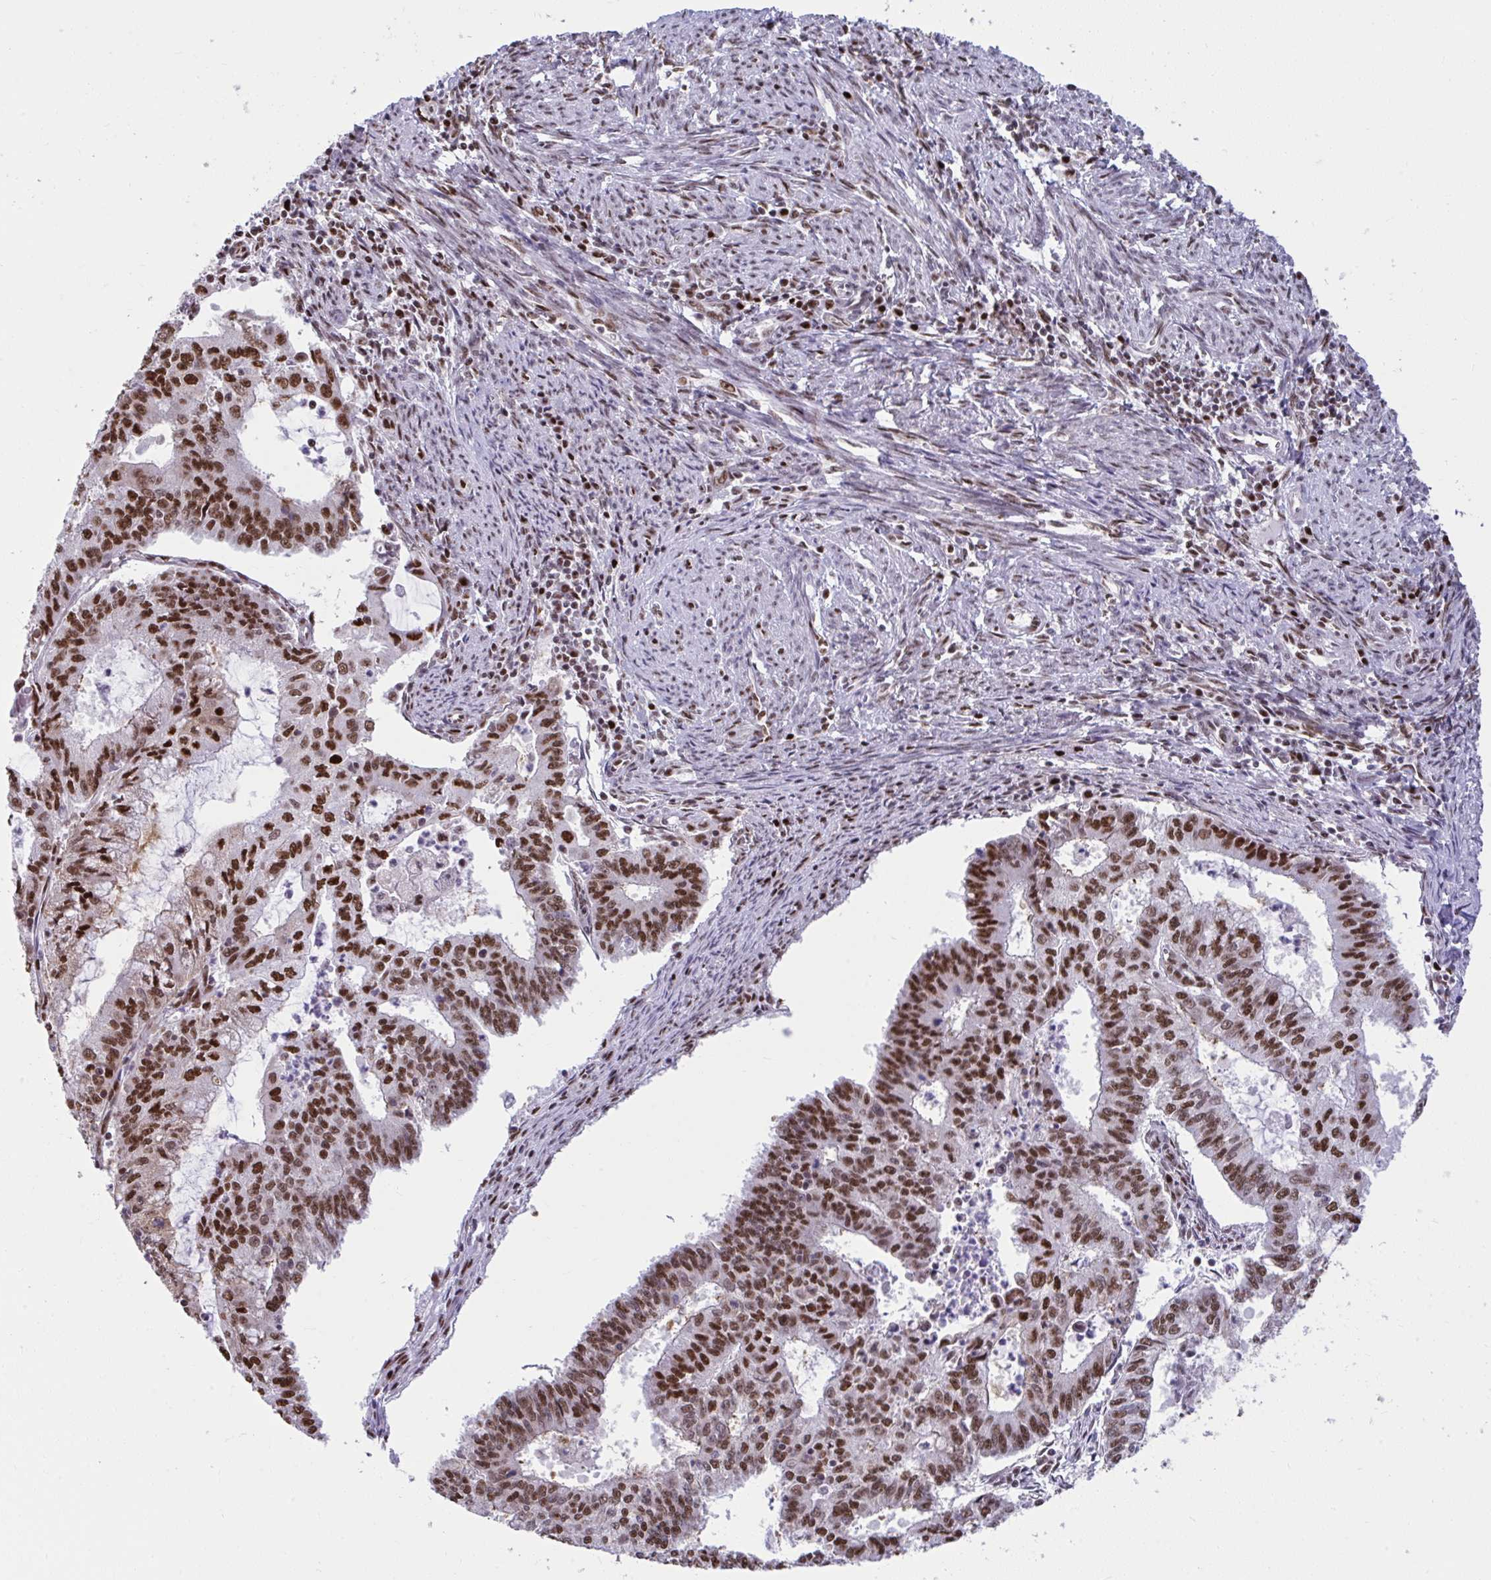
{"staining": {"intensity": "strong", "quantity": ">75%", "location": "nuclear"}, "tissue": "endometrial cancer", "cell_type": "Tumor cells", "image_type": "cancer", "snomed": [{"axis": "morphology", "description": "Adenocarcinoma, NOS"}, {"axis": "topography", "description": "Endometrium"}], "caption": "IHC staining of endometrial cancer (adenocarcinoma), which reveals high levels of strong nuclear staining in about >75% of tumor cells indicating strong nuclear protein expression. The staining was performed using DAB (3,3'-diaminobenzidine) (brown) for protein detection and nuclei were counterstained in hematoxylin (blue).", "gene": "SLC35C2", "patient": {"sex": "female", "age": 61}}